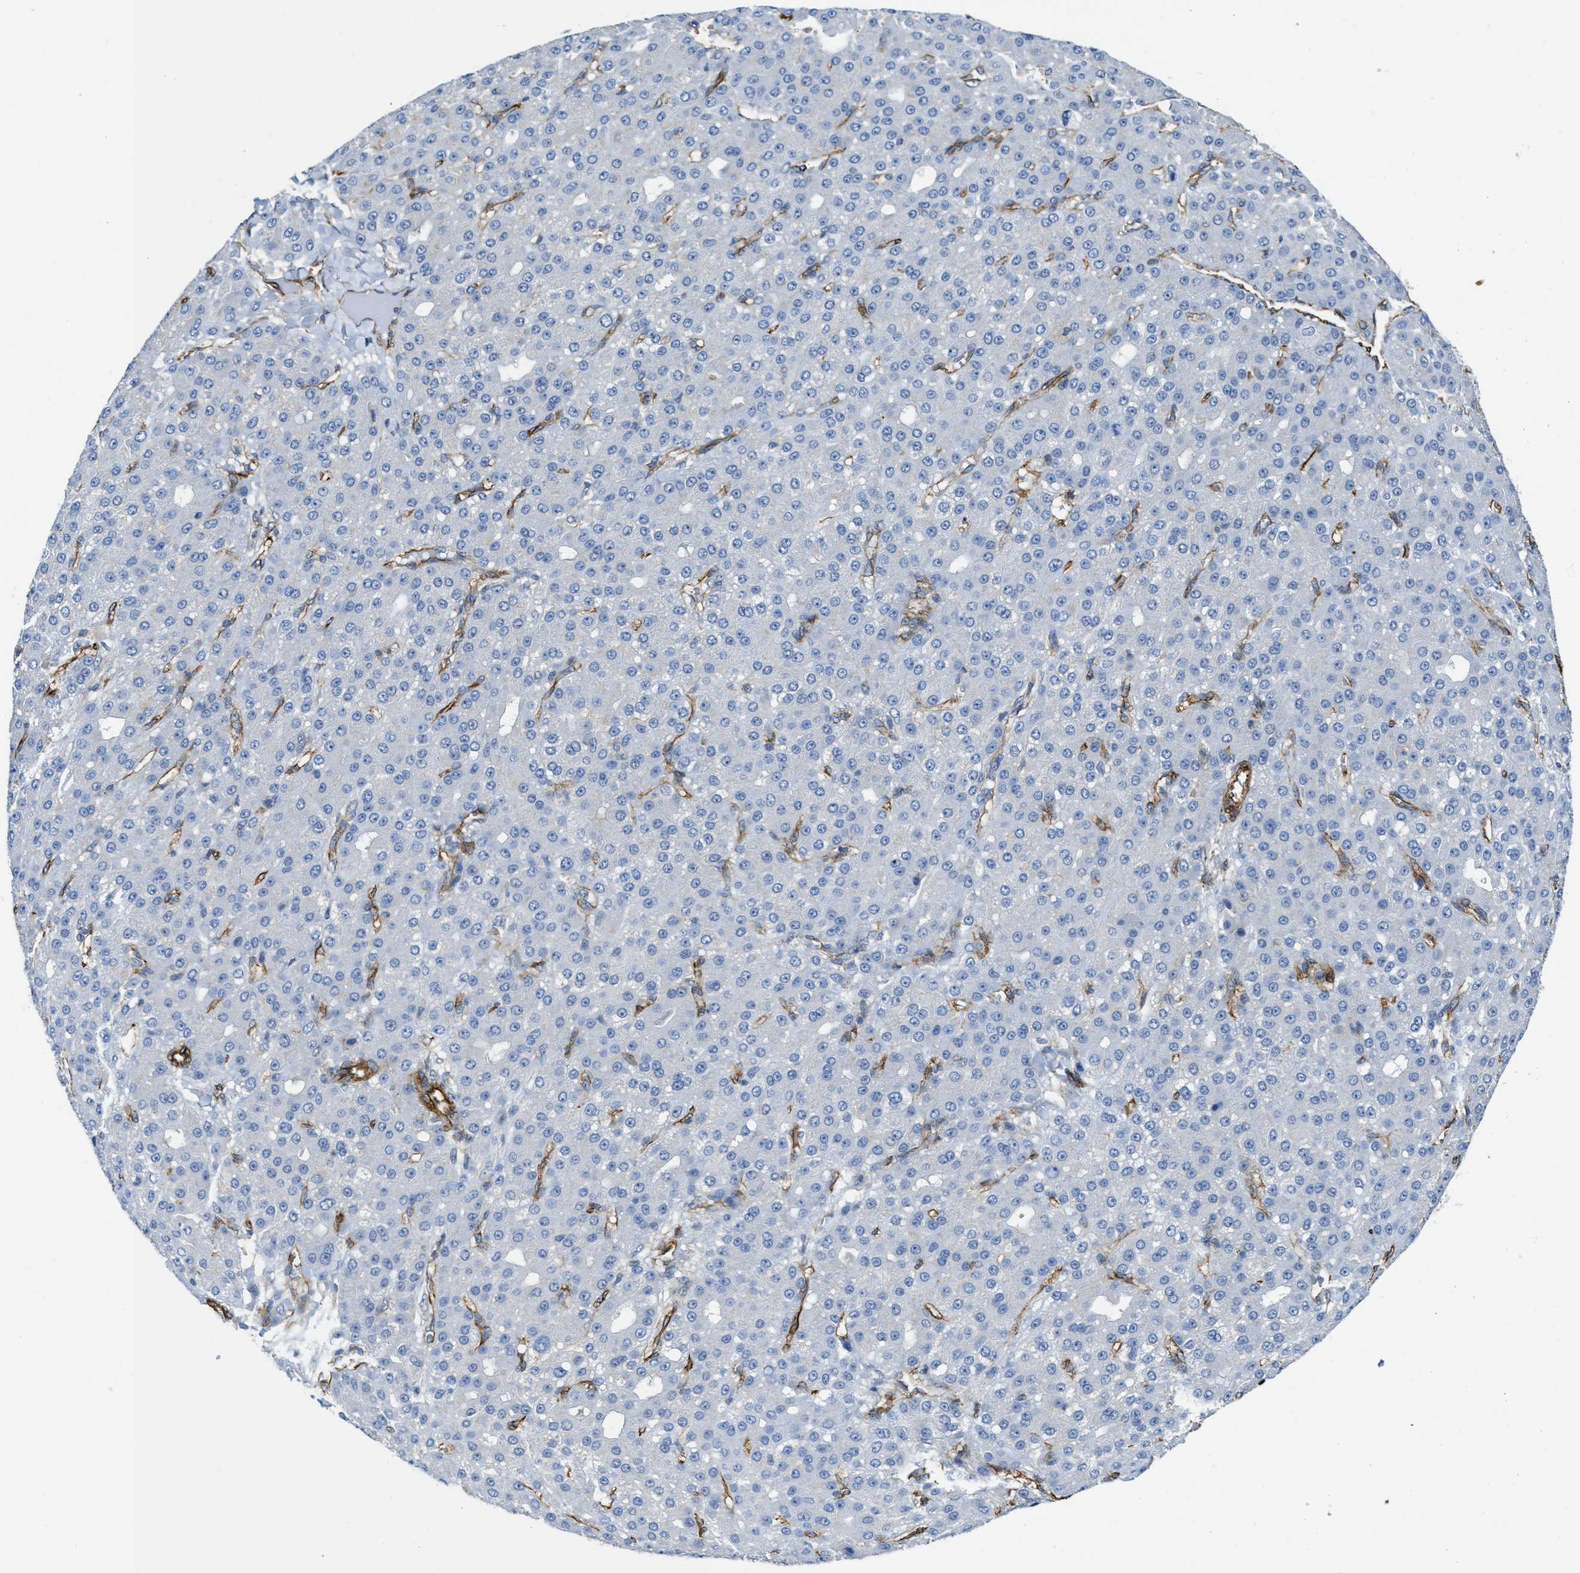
{"staining": {"intensity": "negative", "quantity": "none", "location": "none"}, "tissue": "liver cancer", "cell_type": "Tumor cells", "image_type": "cancer", "snomed": [{"axis": "morphology", "description": "Carcinoma, Hepatocellular, NOS"}, {"axis": "topography", "description": "Liver"}], "caption": "Human liver cancer (hepatocellular carcinoma) stained for a protein using immunohistochemistry (IHC) exhibits no positivity in tumor cells.", "gene": "NAB1", "patient": {"sex": "male", "age": 67}}